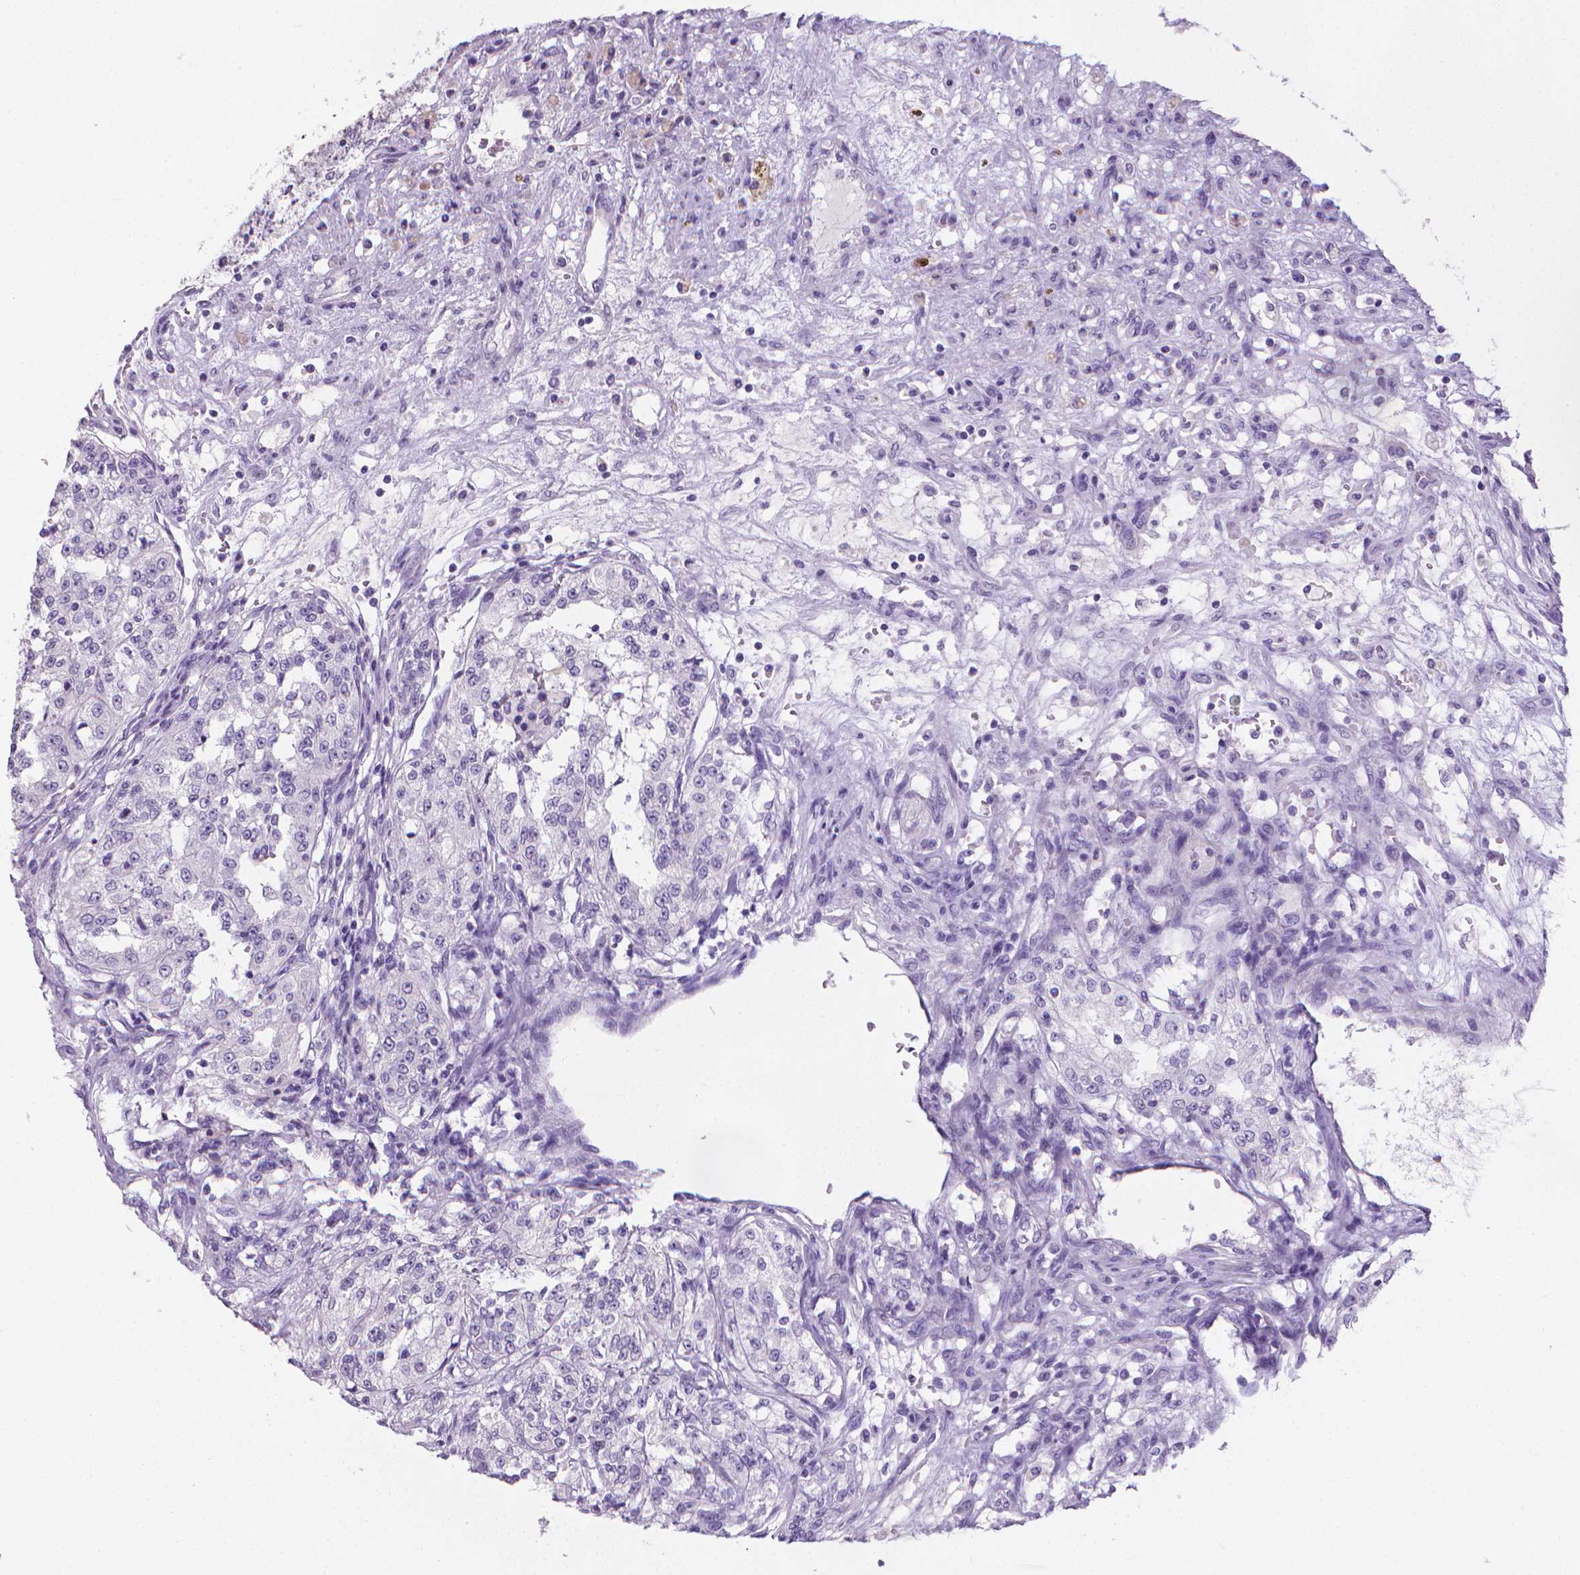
{"staining": {"intensity": "negative", "quantity": "none", "location": "none"}, "tissue": "renal cancer", "cell_type": "Tumor cells", "image_type": "cancer", "snomed": [{"axis": "morphology", "description": "Adenocarcinoma, NOS"}, {"axis": "topography", "description": "Kidney"}], "caption": "This is a photomicrograph of immunohistochemistry staining of renal cancer (adenocarcinoma), which shows no positivity in tumor cells.", "gene": "XPNPEP2", "patient": {"sex": "female", "age": 63}}